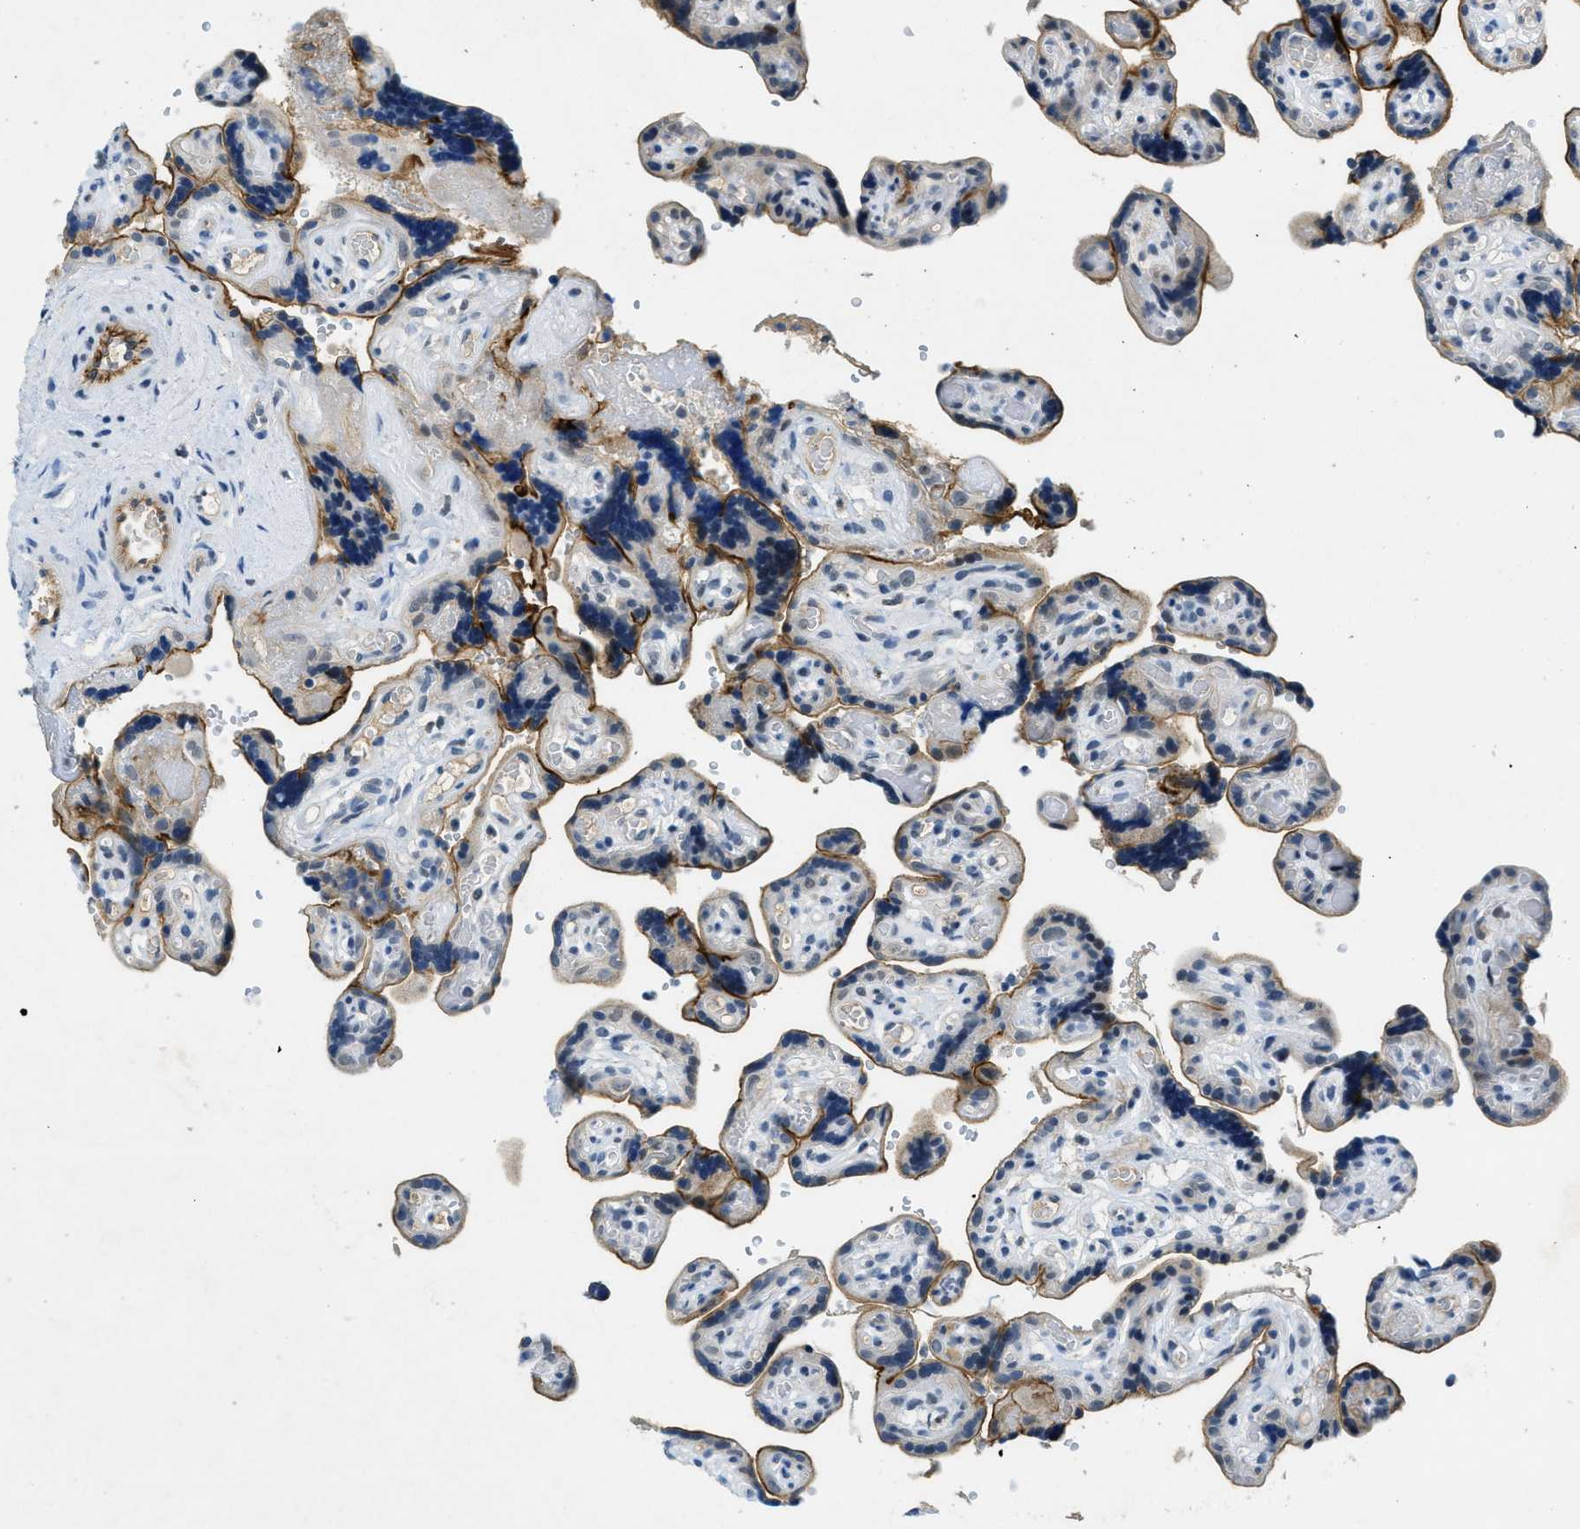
{"staining": {"intensity": "weak", "quantity": "<25%", "location": "cytoplasmic/membranous"}, "tissue": "placenta", "cell_type": "Decidual cells", "image_type": "normal", "snomed": [{"axis": "morphology", "description": "Normal tissue, NOS"}, {"axis": "topography", "description": "Placenta"}], "caption": "High power microscopy micrograph of an IHC micrograph of benign placenta, revealing no significant staining in decidual cells. The staining was performed using DAB to visualize the protein expression in brown, while the nuclei were stained in blue with hematoxylin (Magnification: 20x).", "gene": "SLCO2A1", "patient": {"sex": "female", "age": 30}}